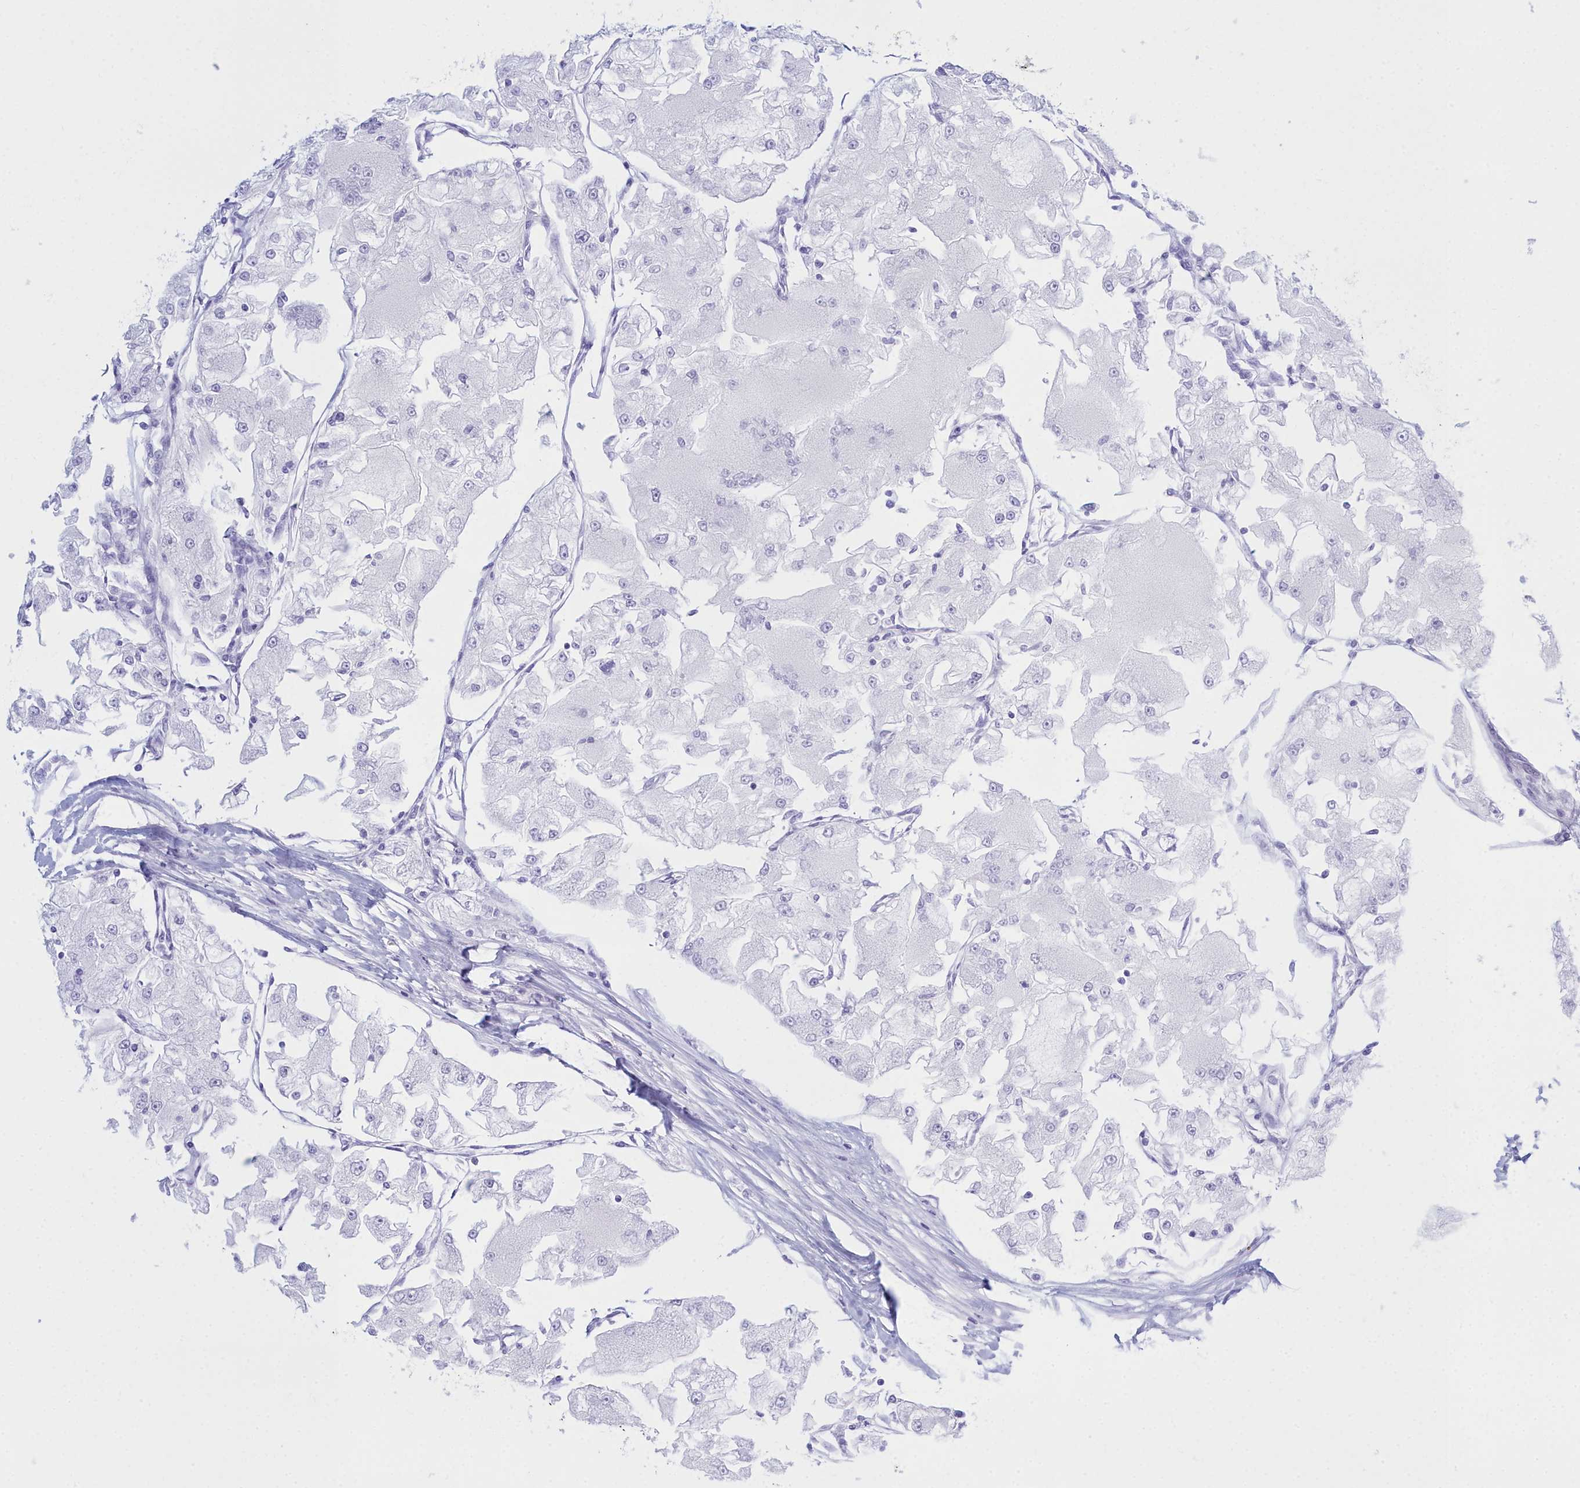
{"staining": {"intensity": "negative", "quantity": "none", "location": "none"}, "tissue": "renal cancer", "cell_type": "Tumor cells", "image_type": "cancer", "snomed": [{"axis": "morphology", "description": "Adenocarcinoma, NOS"}, {"axis": "topography", "description": "Kidney"}], "caption": "A high-resolution histopathology image shows immunohistochemistry staining of renal cancer (adenocarcinoma), which reveals no significant expression in tumor cells.", "gene": "TMEM97", "patient": {"sex": "female", "age": 72}}